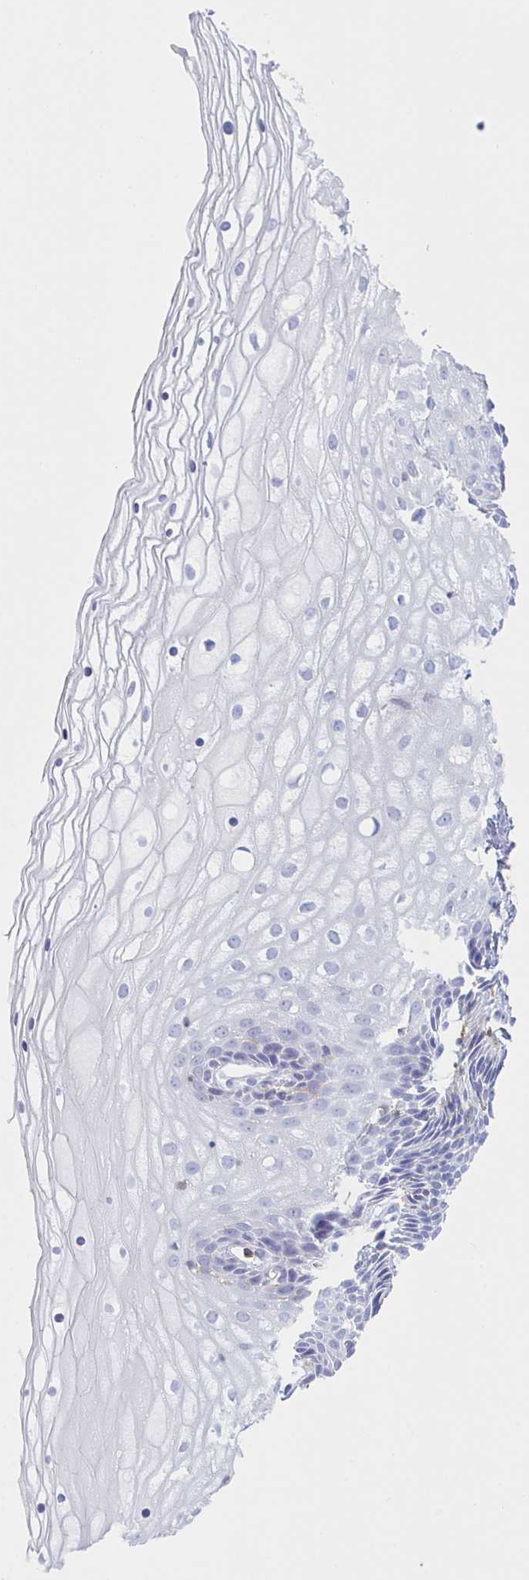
{"staining": {"intensity": "negative", "quantity": "none", "location": "none"}, "tissue": "cervix", "cell_type": "Glandular cells", "image_type": "normal", "snomed": [{"axis": "morphology", "description": "Normal tissue, NOS"}, {"axis": "topography", "description": "Cervix"}], "caption": "DAB immunohistochemical staining of benign human cervix exhibits no significant staining in glandular cells. (Immunohistochemistry (ihc), brightfield microscopy, high magnification).", "gene": "MYO1F", "patient": {"sex": "female", "age": 36}}